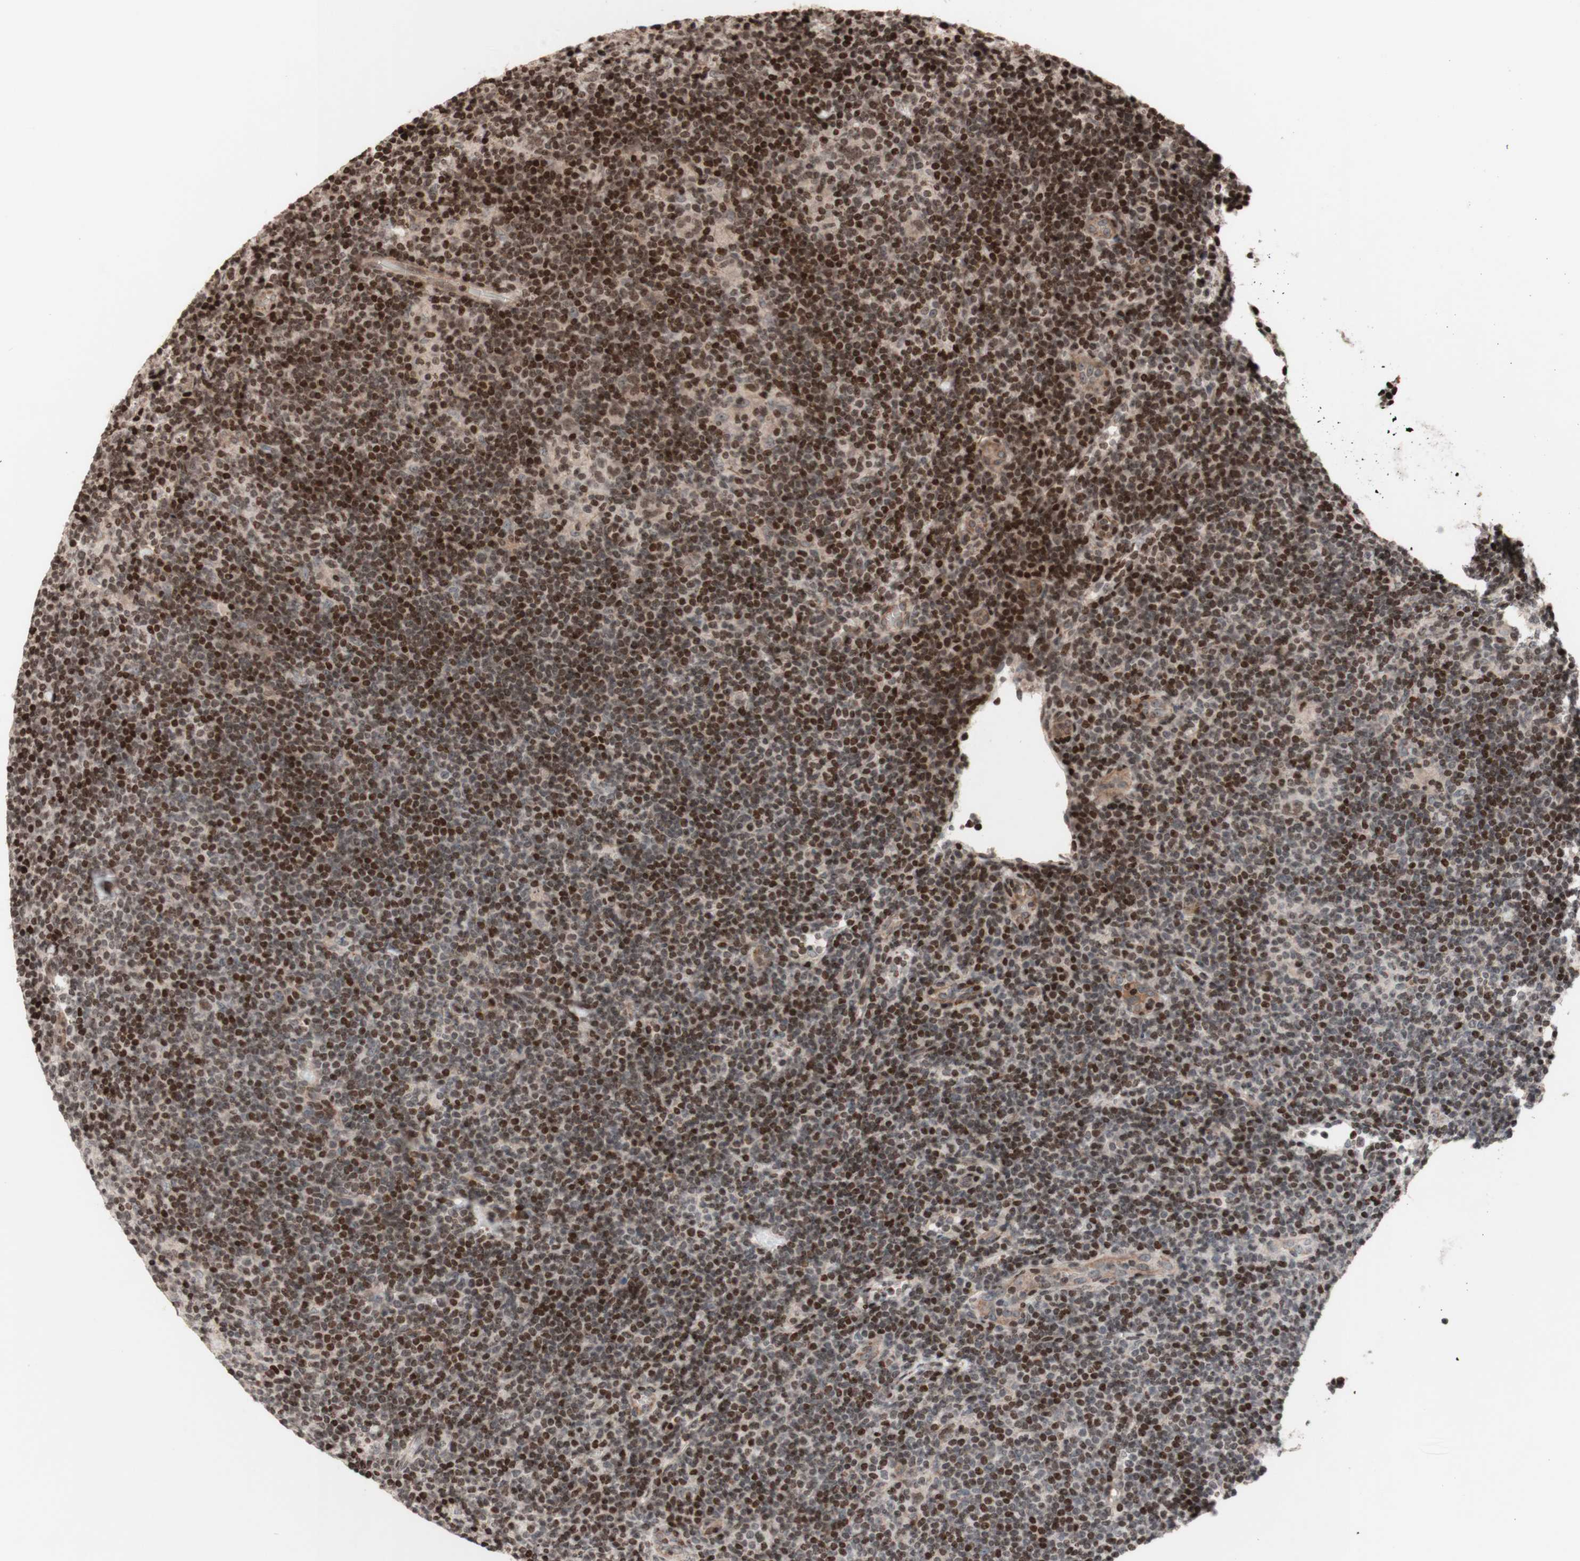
{"staining": {"intensity": "negative", "quantity": "none", "location": "none"}, "tissue": "lymphoma", "cell_type": "Tumor cells", "image_type": "cancer", "snomed": [{"axis": "morphology", "description": "Hodgkin's disease, NOS"}, {"axis": "topography", "description": "Lymph node"}], "caption": "Immunohistochemical staining of human lymphoma shows no significant expression in tumor cells. (Immunohistochemistry (ihc), brightfield microscopy, high magnification).", "gene": "POLA1", "patient": {"sex": "female", "age": 57}}